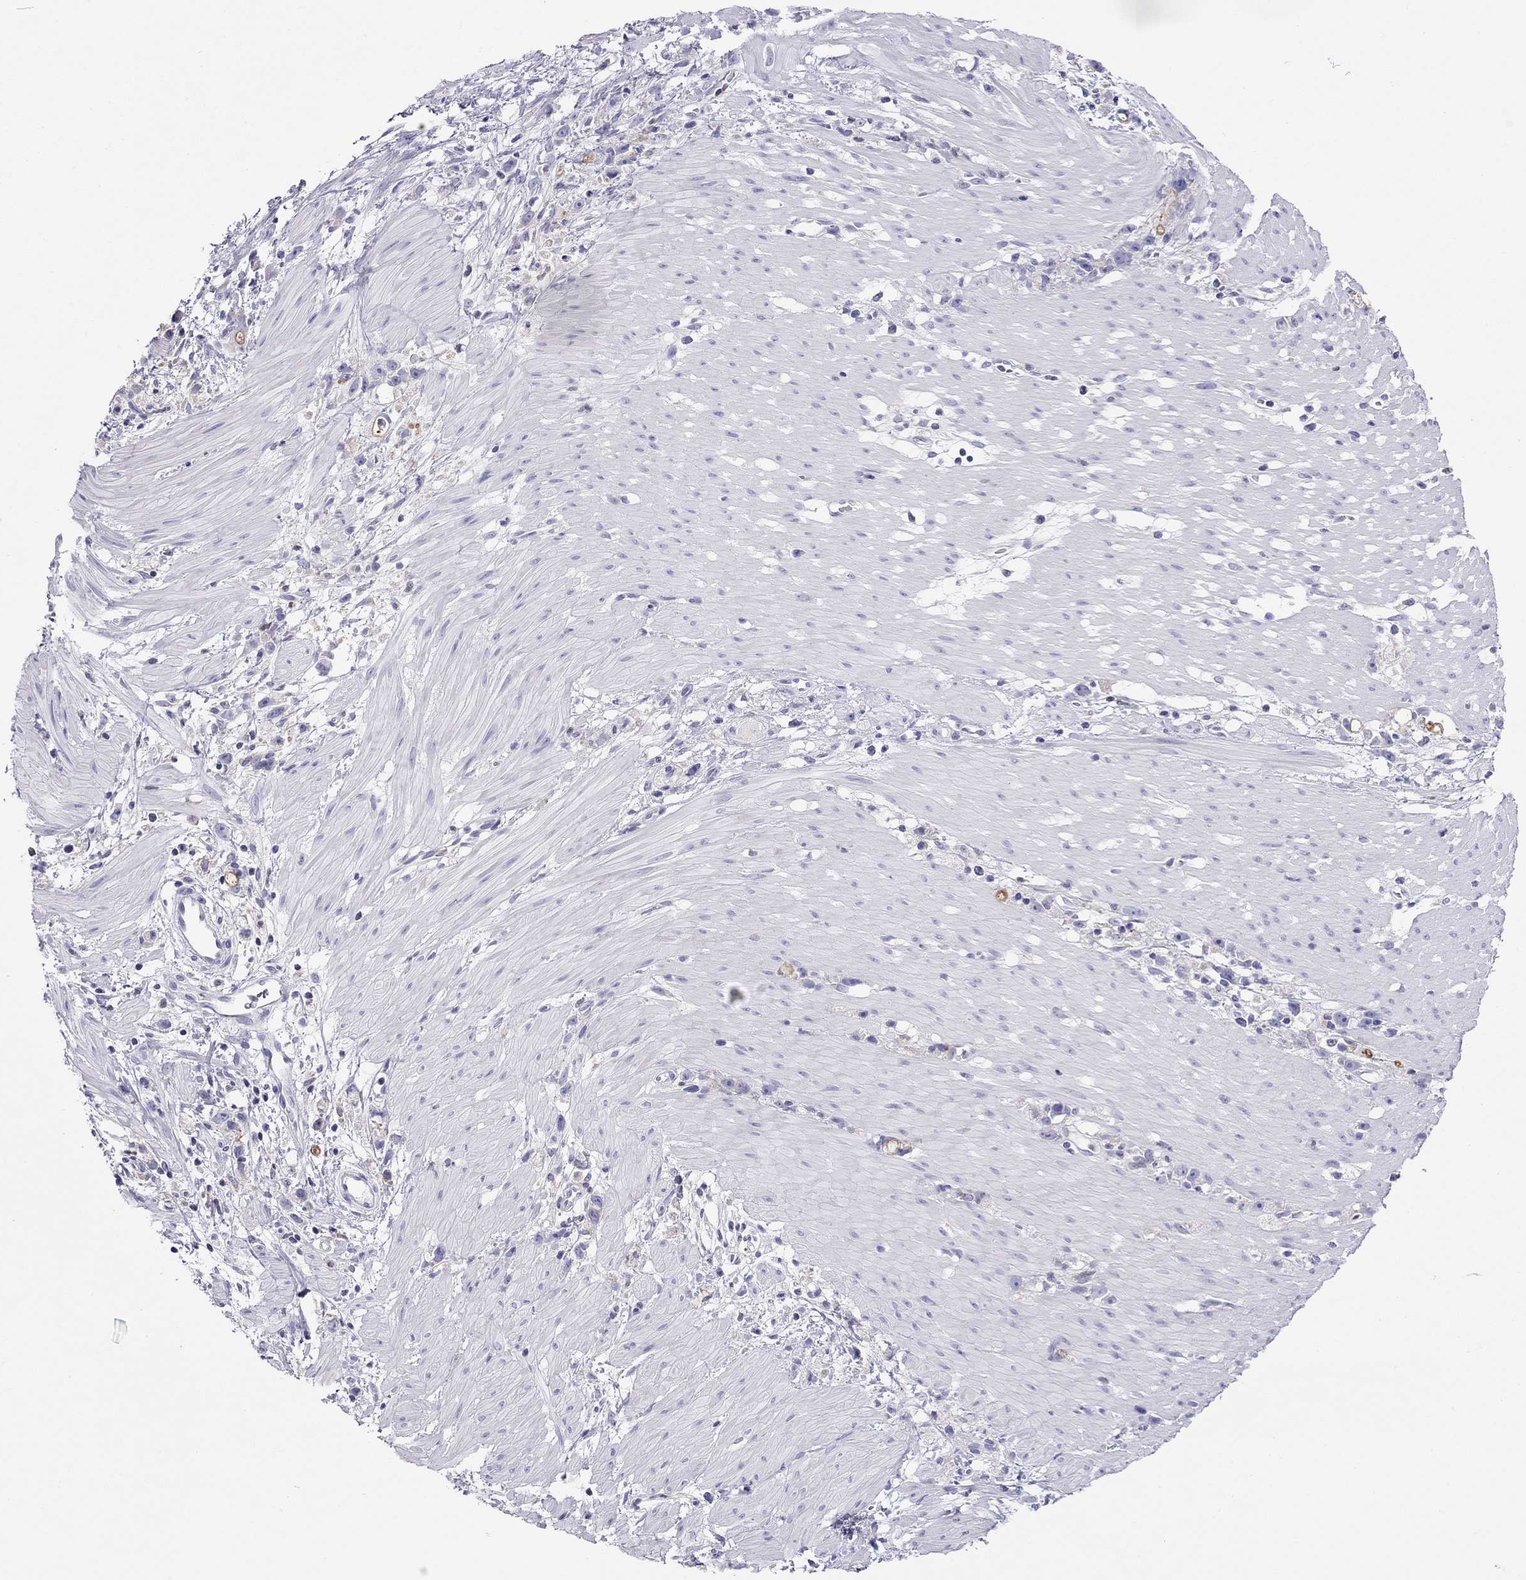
{"staining": {"intensity": "negative", "quantity": "none", "location": "none"}, "tissue": "stomach cancer", "cell_type": "Tumor cells", "image_type": "cancer", "snomed": [{"axis": "morphology", "description": "Adenocarcinoma, NOS"}, {"axis": "topography", "description": "Stomach"}], "caption": "IHC of stomach cancer displays no staining in tumor cells. (DAB immunohistochemistry with hematoxylin counter stain).", "gene": "SLC46A2", "patient": {"sex": "female", "age": 59}}